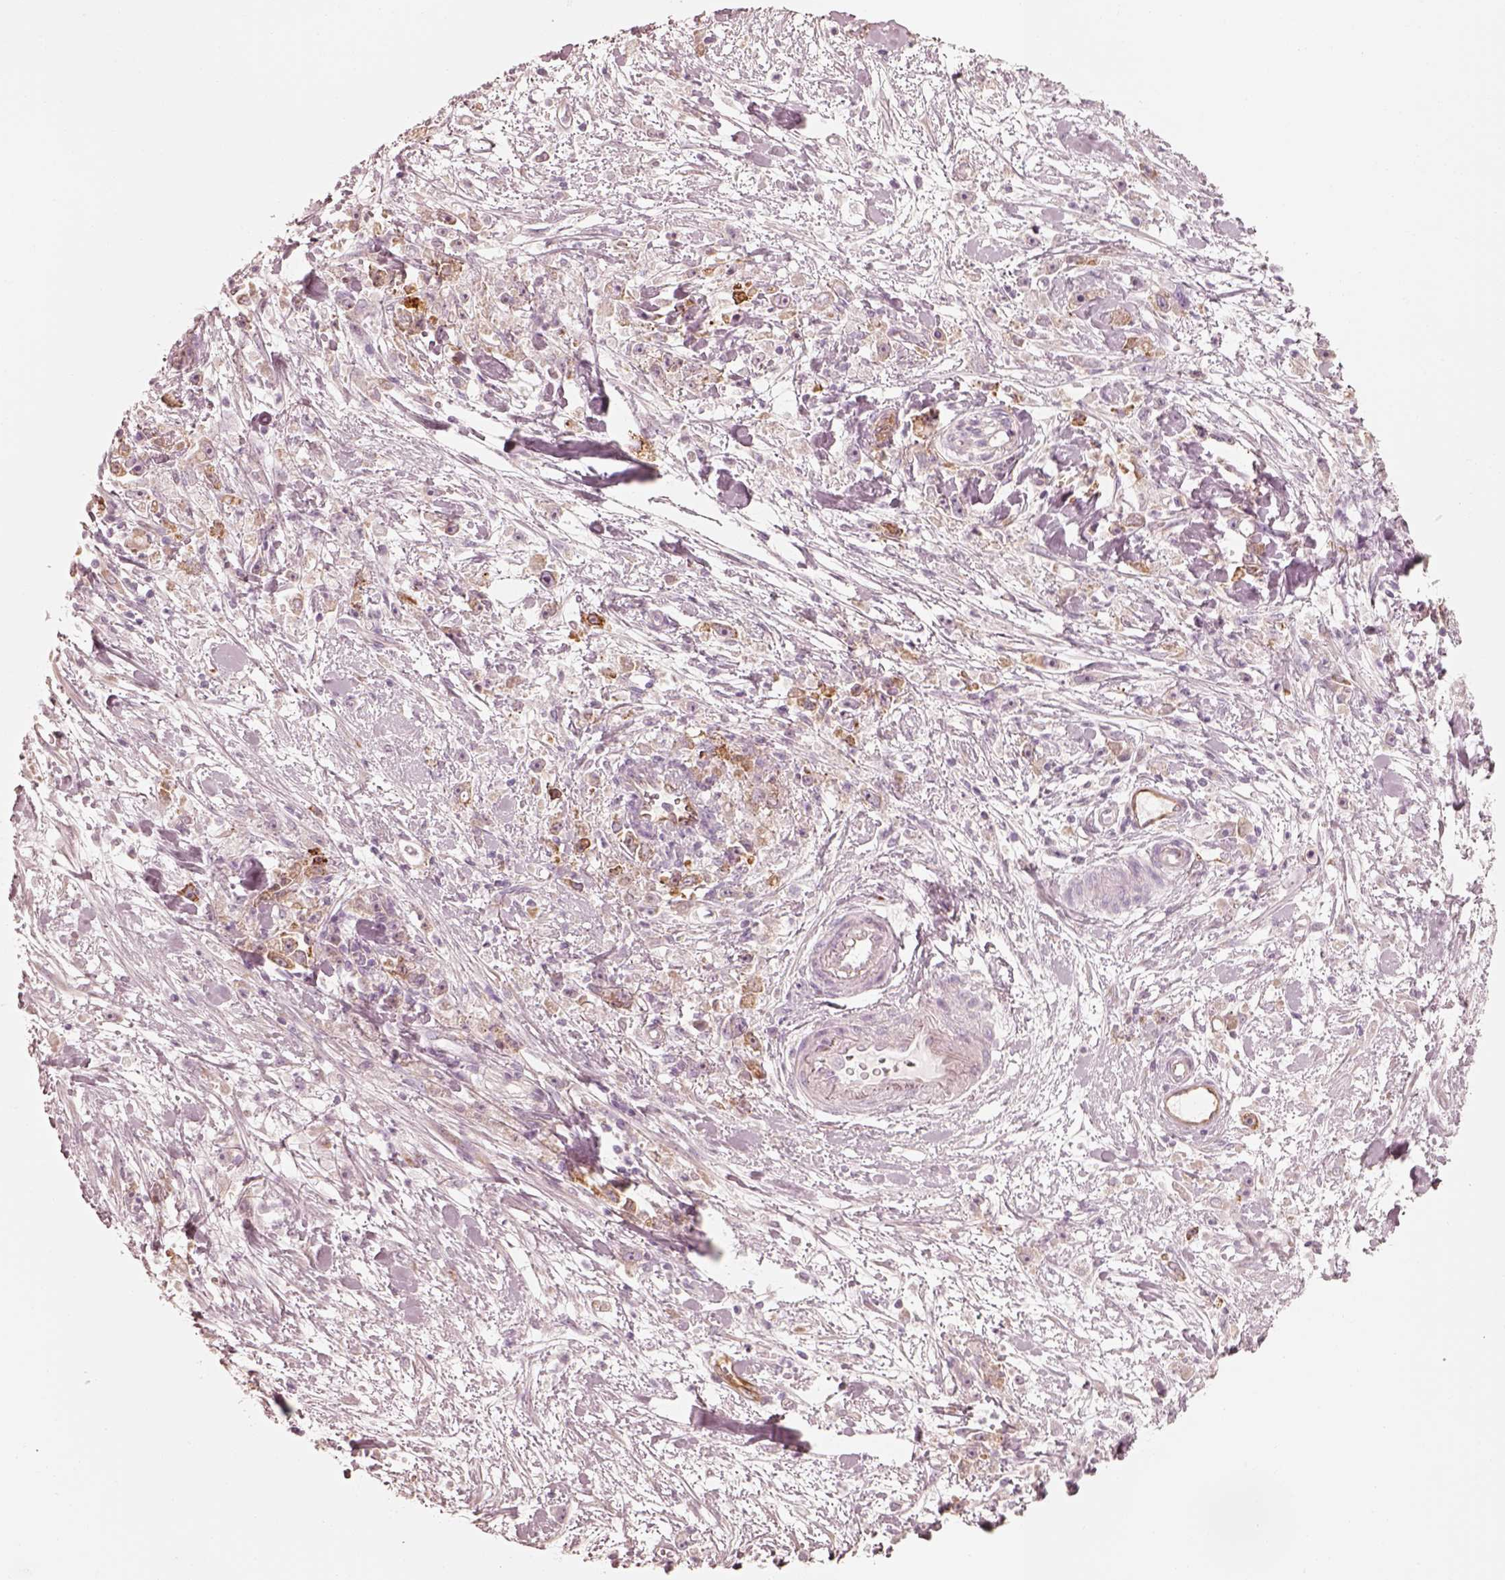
{"staining": {"intensity": "moderate", "quantity": "<25%", "location": "cytoplasmic/membranous"}, "tissue": "stomach cancer", "cell_type": "Tumor cells", "image_type": "cancer", "snomed": [{"axis": "morphology", "description": "Adenocarcinoma, NOS"}, {"axis": "topography", "description": "Stomach"}], "caption": "Stomach cancer was stained to show a protein in brown. There is low levels of moderate cytoplasmic/membranous positivity in about <25% of tumor cells.", "gene": "RAB3C", "patient": {"sex": "female", "age": 59}}